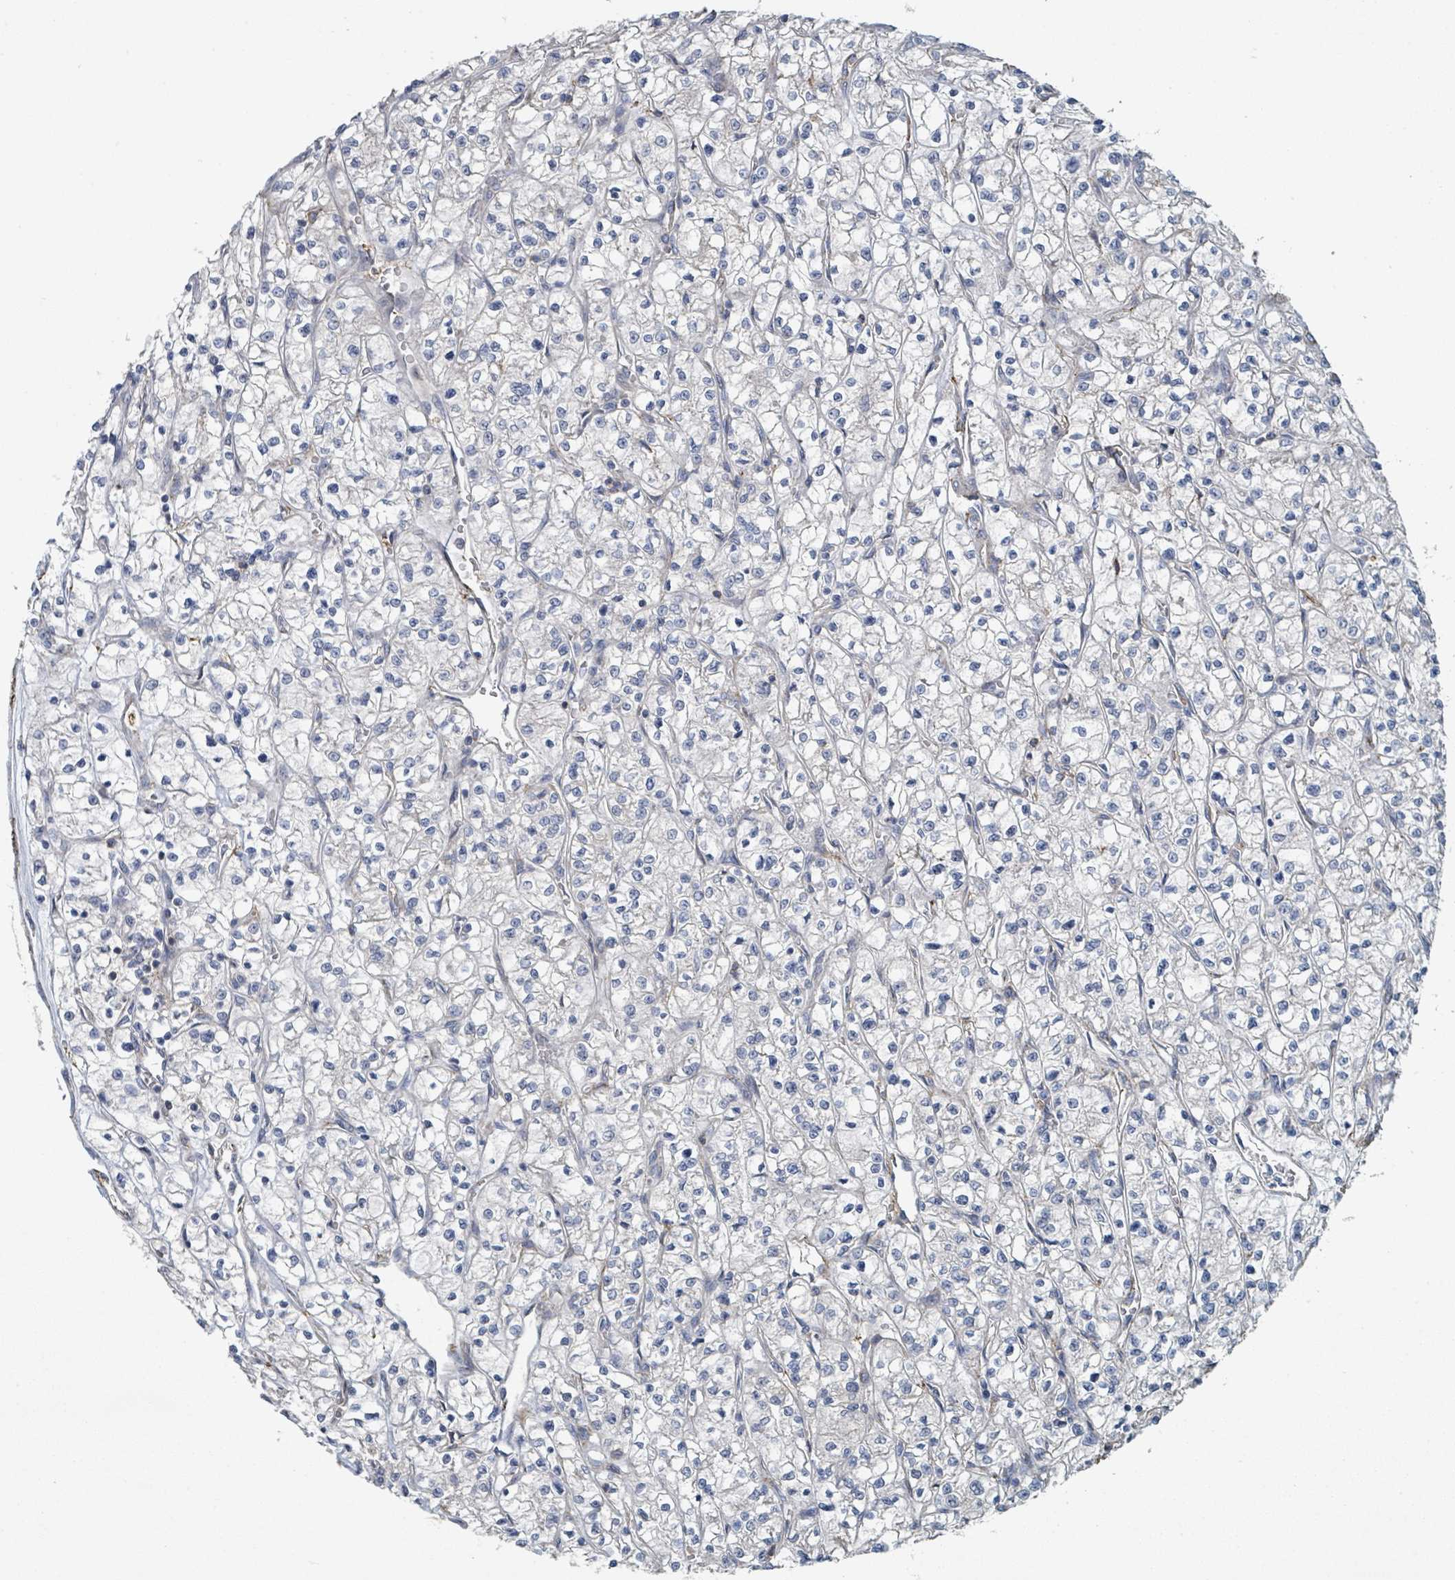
{"staining": {"intensity": "negative", "quantity": "none", "location": "none"}, "tissue": "renal cancer", "cell_type": "Tumor cells", "image_type": "cancer", "snomed": [{"axis": "morphology", "description": "Adenocarcinoma, NOS"}, {"axis": "topography", "description": "Kidney"}], "caption": "Tumor cells are negative for brown protein staining in adenocarcinoma (renal).", "gene": "LRRC42", "patient": {"sex": "female", "age": 64}}